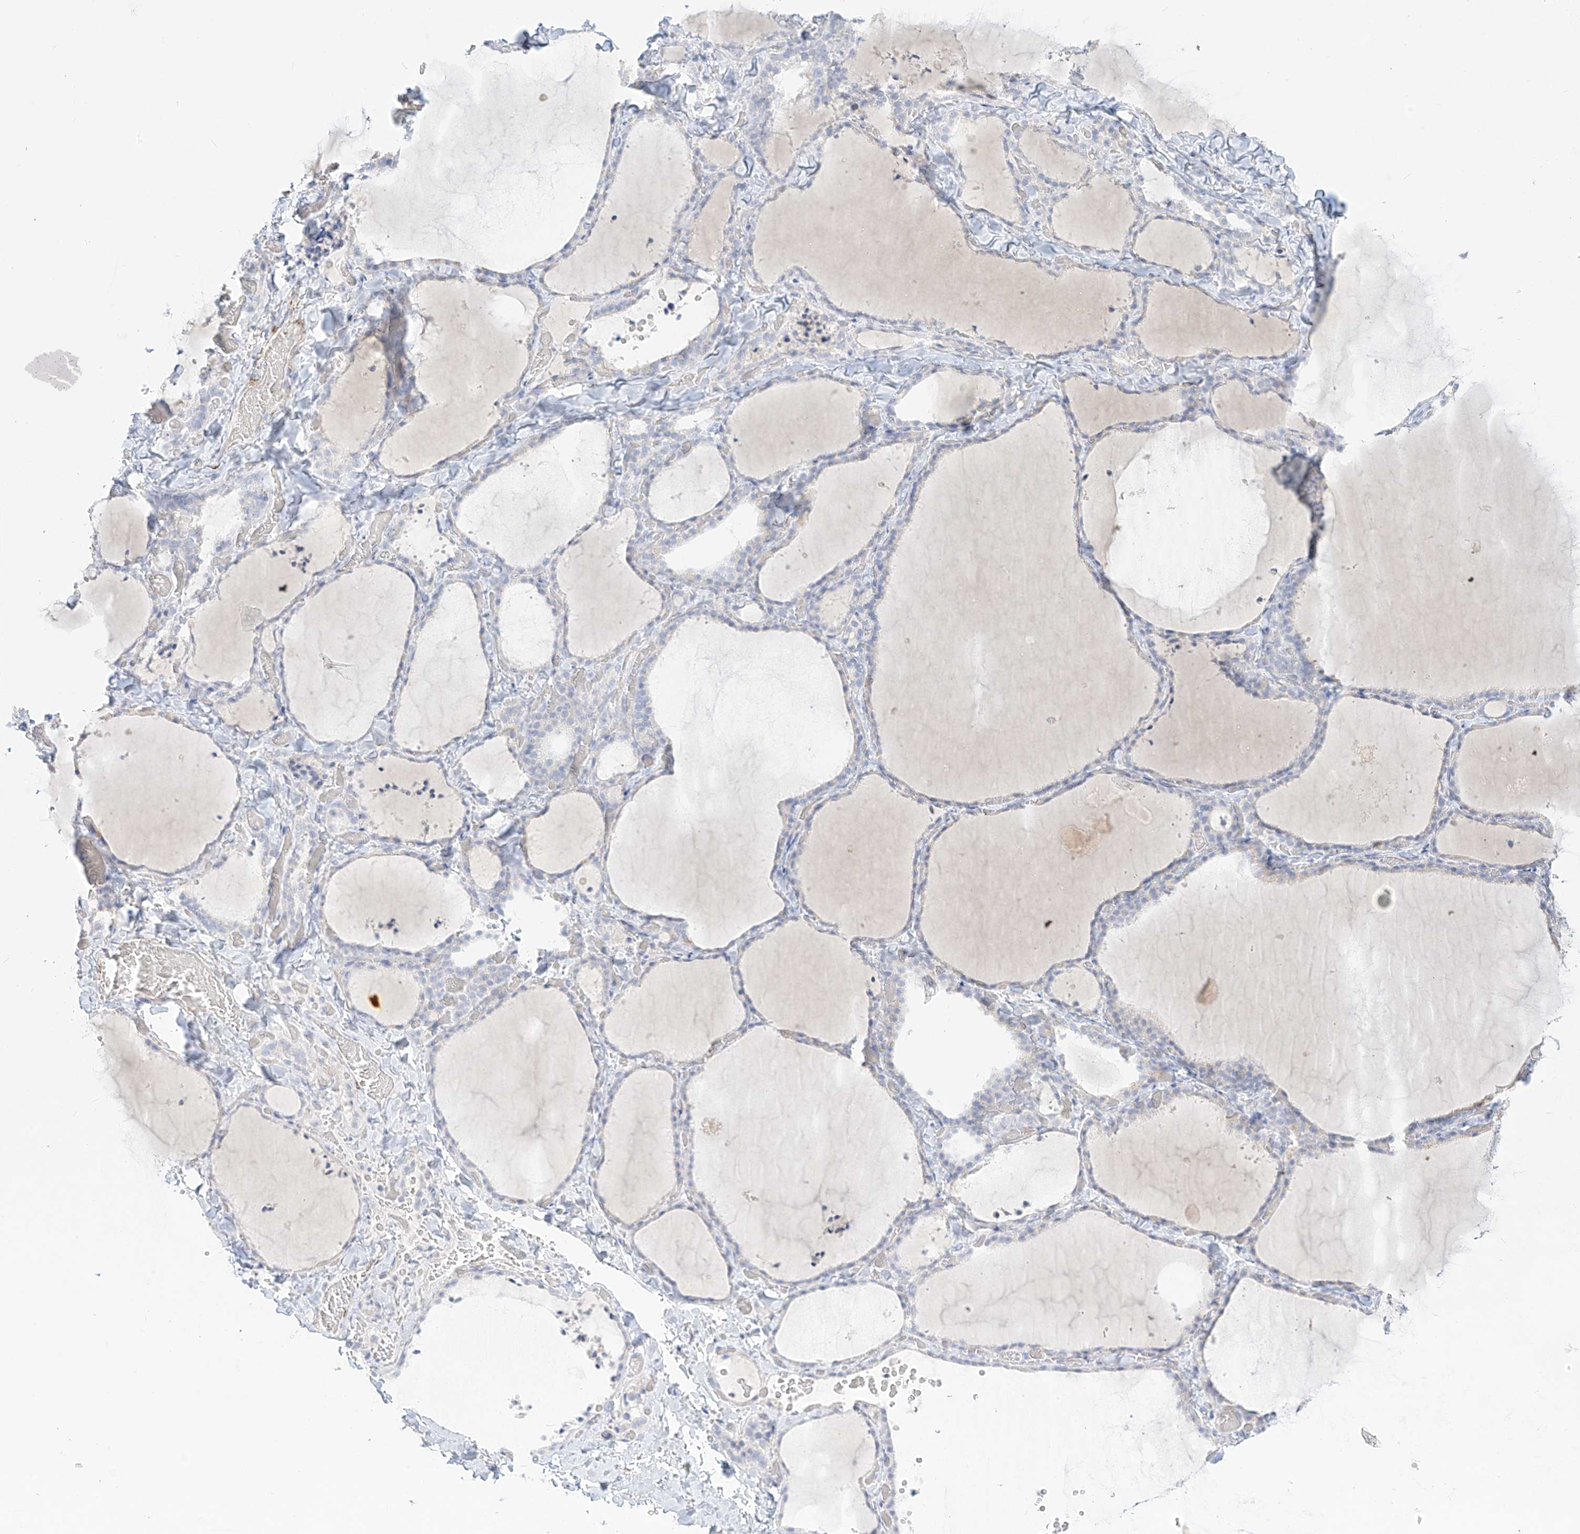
{"staining": {"intensity": "negative", "quantity": "none", "location": "none"}, "tissue": "thyroid gland", "cell_type": "Glandular cells", "image_type": "normal", "snomed": [{"axis": "morphology", "description": "Normal tissue, NOS"}, {"axis": "topography", "description": "Thyroid gland"}], "caption": "Immunohistochemistry photomicrograph of unremarkable thyroid gland: thyroid gland stained with DAB demonstrates no significant protein staining in glandular cells.", "gene": "ST3GAL5", "patient": {"sex": "female", "age": 22}}